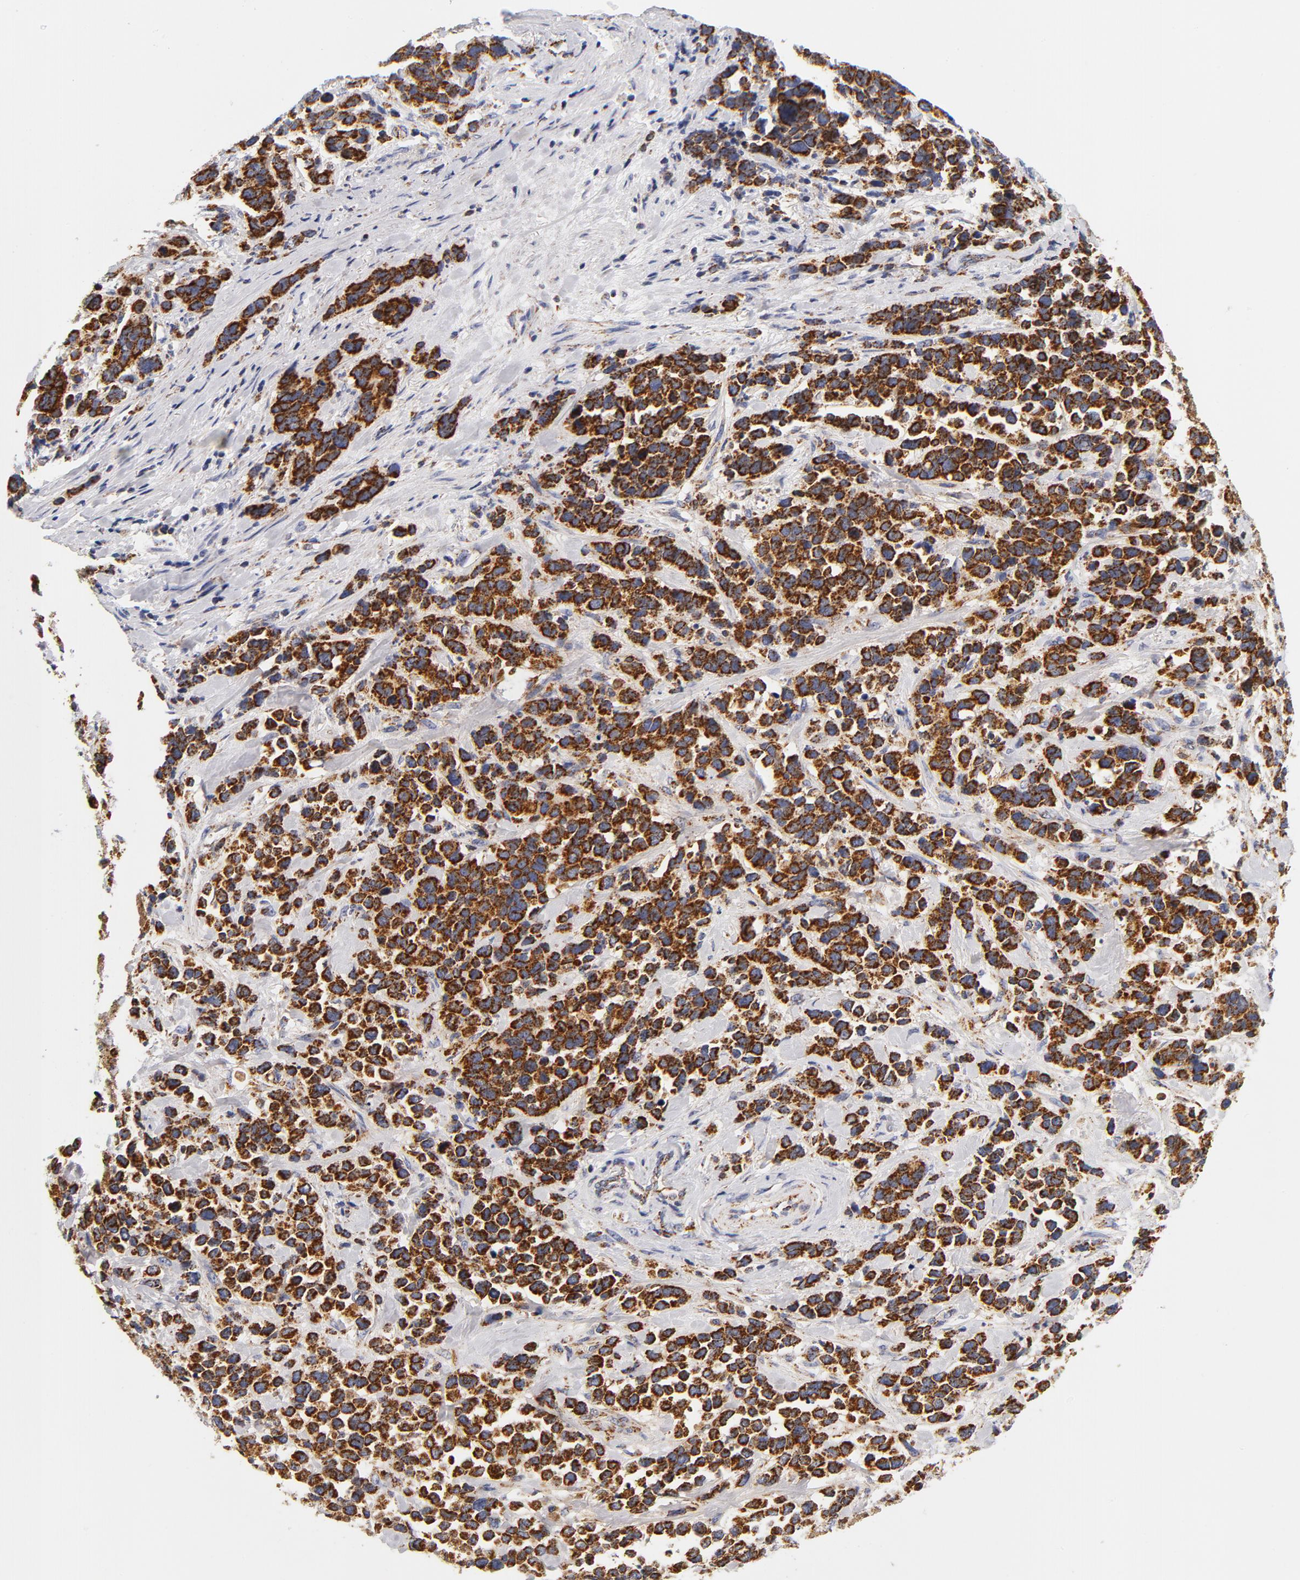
{"staining": {"intensity": "strong", "quantity": ">75%", "location": "cytoplasmic/membranous"}, "tissue": "stomach cancer", "cell_type": "Tumor cells", "image_type": "cancer", "snomed": [{"axis": "morphology", "description": "Adenocarcinoma, NOS"}, {"axis": "topography", "description": "Stomach, upper"}], "caption": "Tumor cells show strong cytoplasmic/membranous positivity in about >75% of cells in stomach adenocarcinoma.", "gene": "ECHS1", "patient": {"sex": "male", "age": 71}}